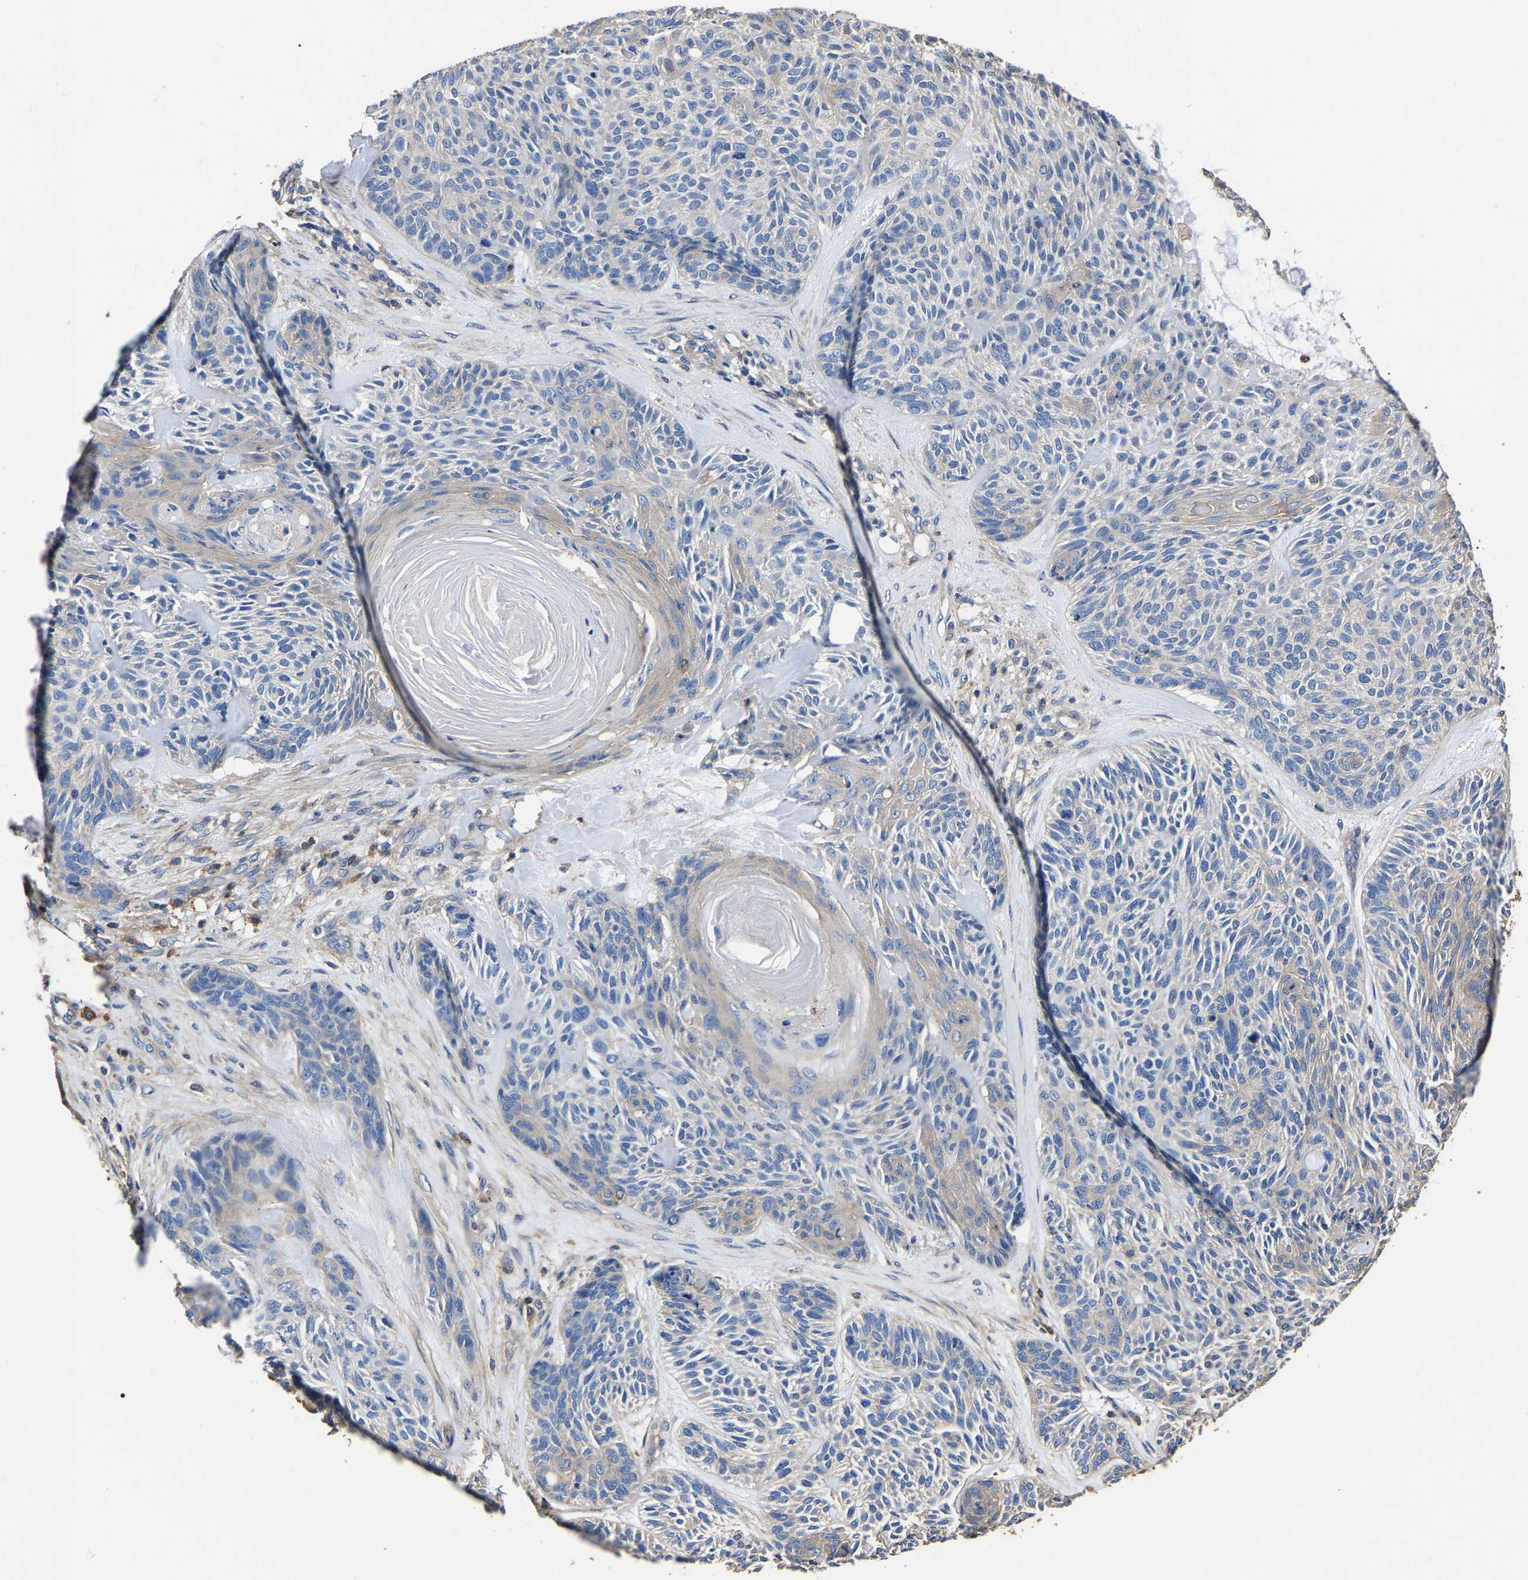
{"staining": {"intensity": "negative", "quantity": "none", "location": "none"}, "tissue": "skin cancer", "cell_type": "Tumor cells", "image_type": "cancer", "snomed": [{"axis": "morphology", "description": "Basal cell carcinoma"}, {"axis": "topography", "description": "Skin"}], "caption": "IHC of human skin cancer shows no expression in tumor cells. (IHC, brightfield microscopy, high magnification).", "gene": "ARMT1", "patient": {"sex": "male", "age": 55}}